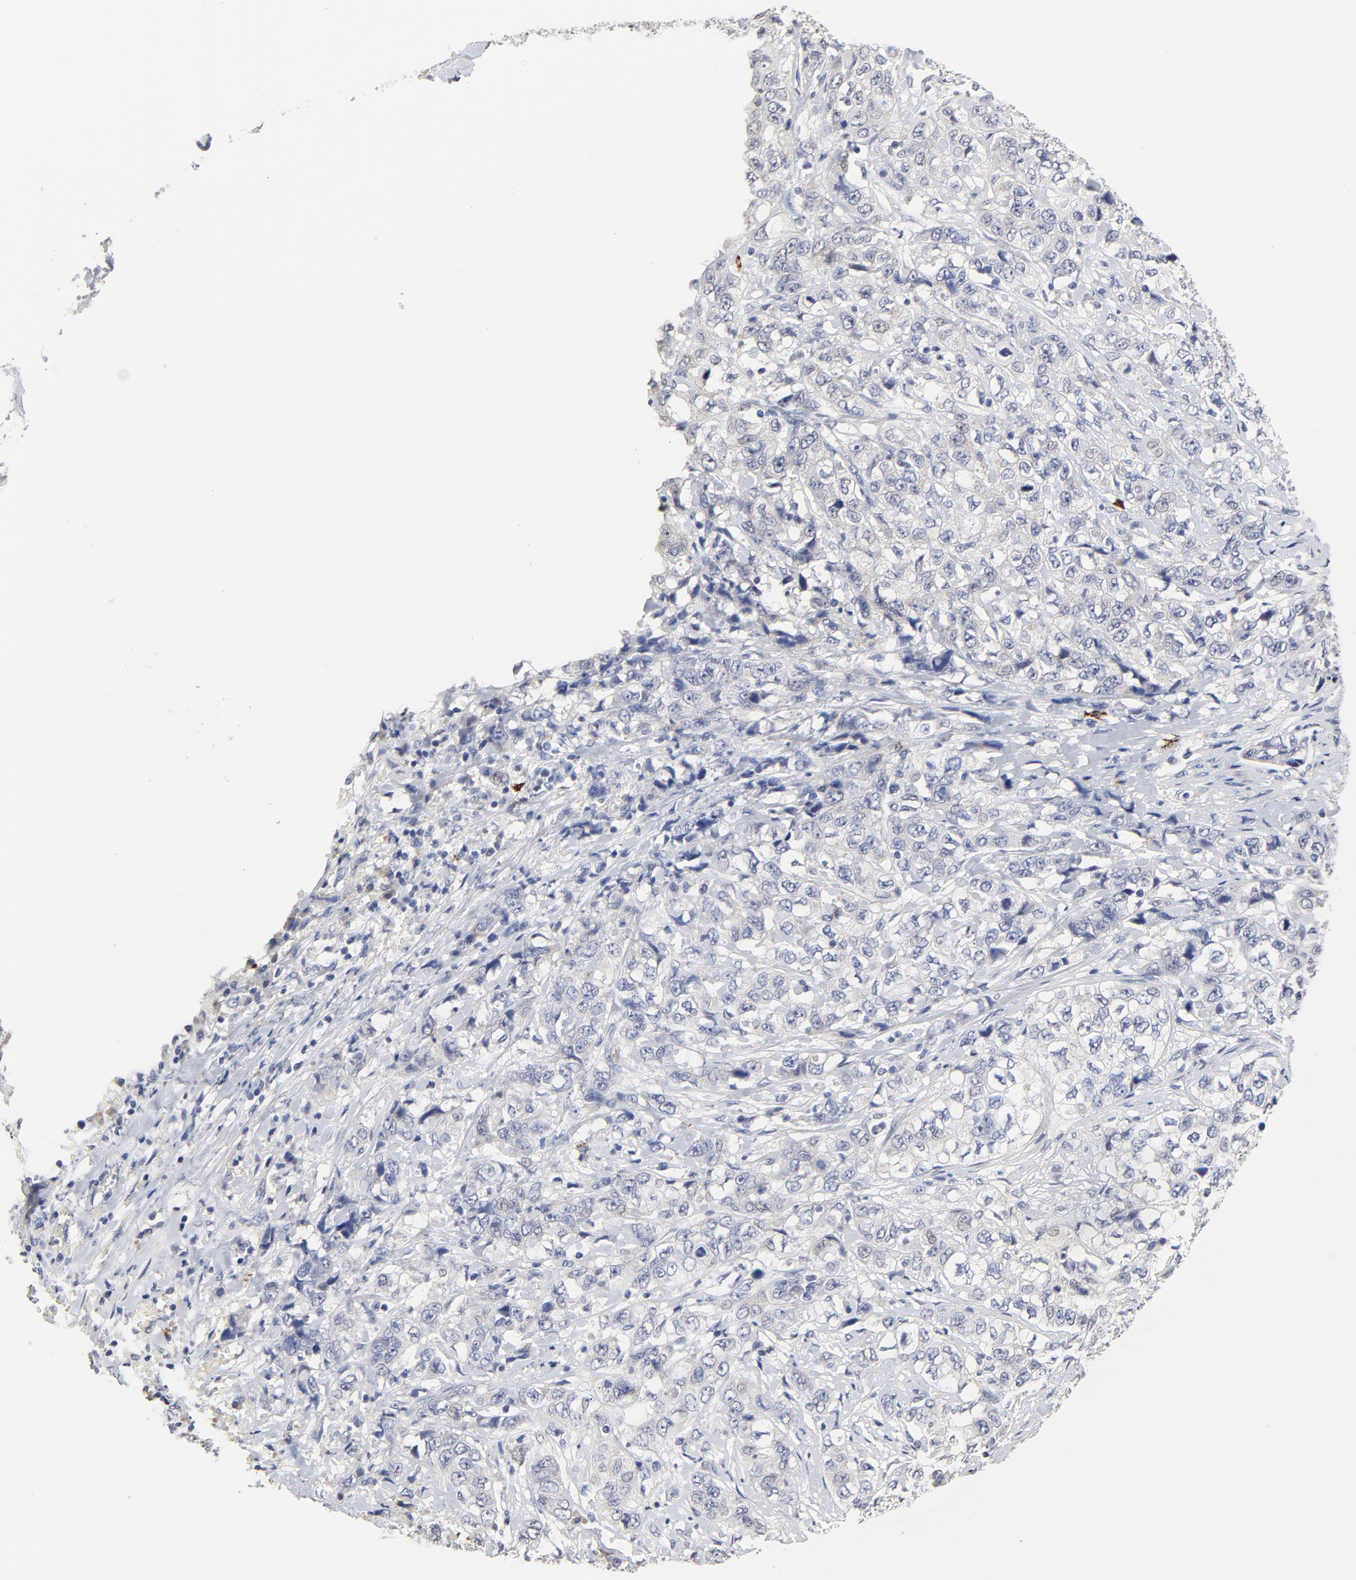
{"staining": {"intensity": "negative", "quantity": "none", "location": "none"}, "tissue": "stomach cancer", "cell_type": "Tumor cells", "image_type": "cancer", "snomed": [{"axis": "morphology", "description": "Adenocarcinoma, NOS"}, {"axis": "topography", "description": "Stomach"}], "caption": "DAB (3,3'-diaminobenzidine) immunohistochemical staining of human stomach cancer (adenocarcinoma) reveals no significant positivity in tumor cells.", "gene": "FBXL5", "patient": {"sex": "male", "age": 48}}